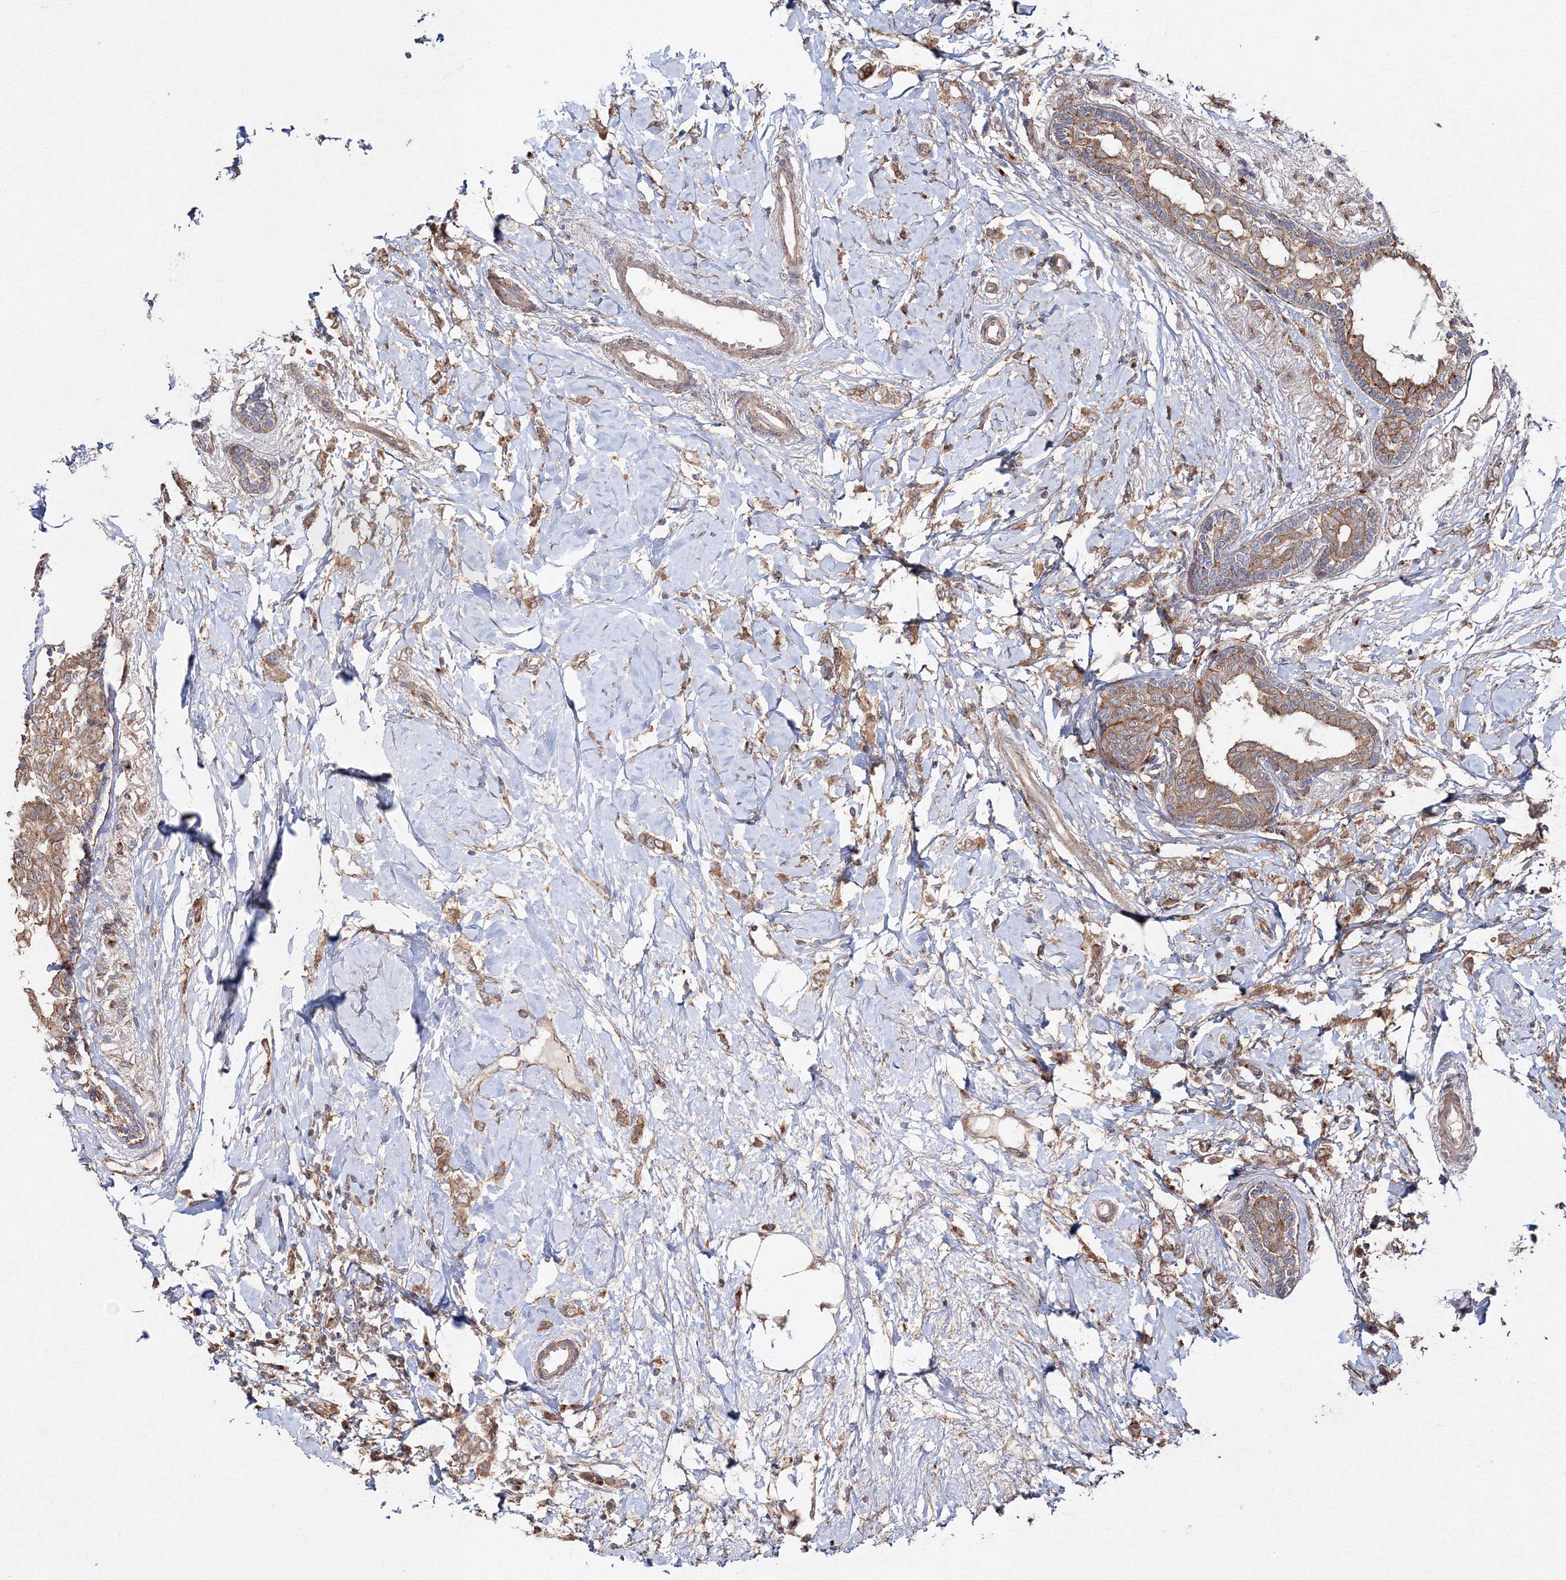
{"staining": {"intensity": "moderate", "quantity": ">75%", "location": "cytoplasmic/membranous"}, "tissue": "breast cancer", "cell_type": "Tumor cells", "image_type": "cancer", "snomed": [{"axis": "morphology", "description": "Normal tissue, NOS"}, {"axis": "morphology", "description": "Lobular carcinoma"}, {"axis": "topography", "description": "Breast"}], "caption": "Human breast lobular carcinoma stained with a brown dye displays moderate cytoplasmic/membranous positive staining in approximately >75% of tumor cells.", "gene": "DDO", "patient": {"sex": "female", "age": 47}}